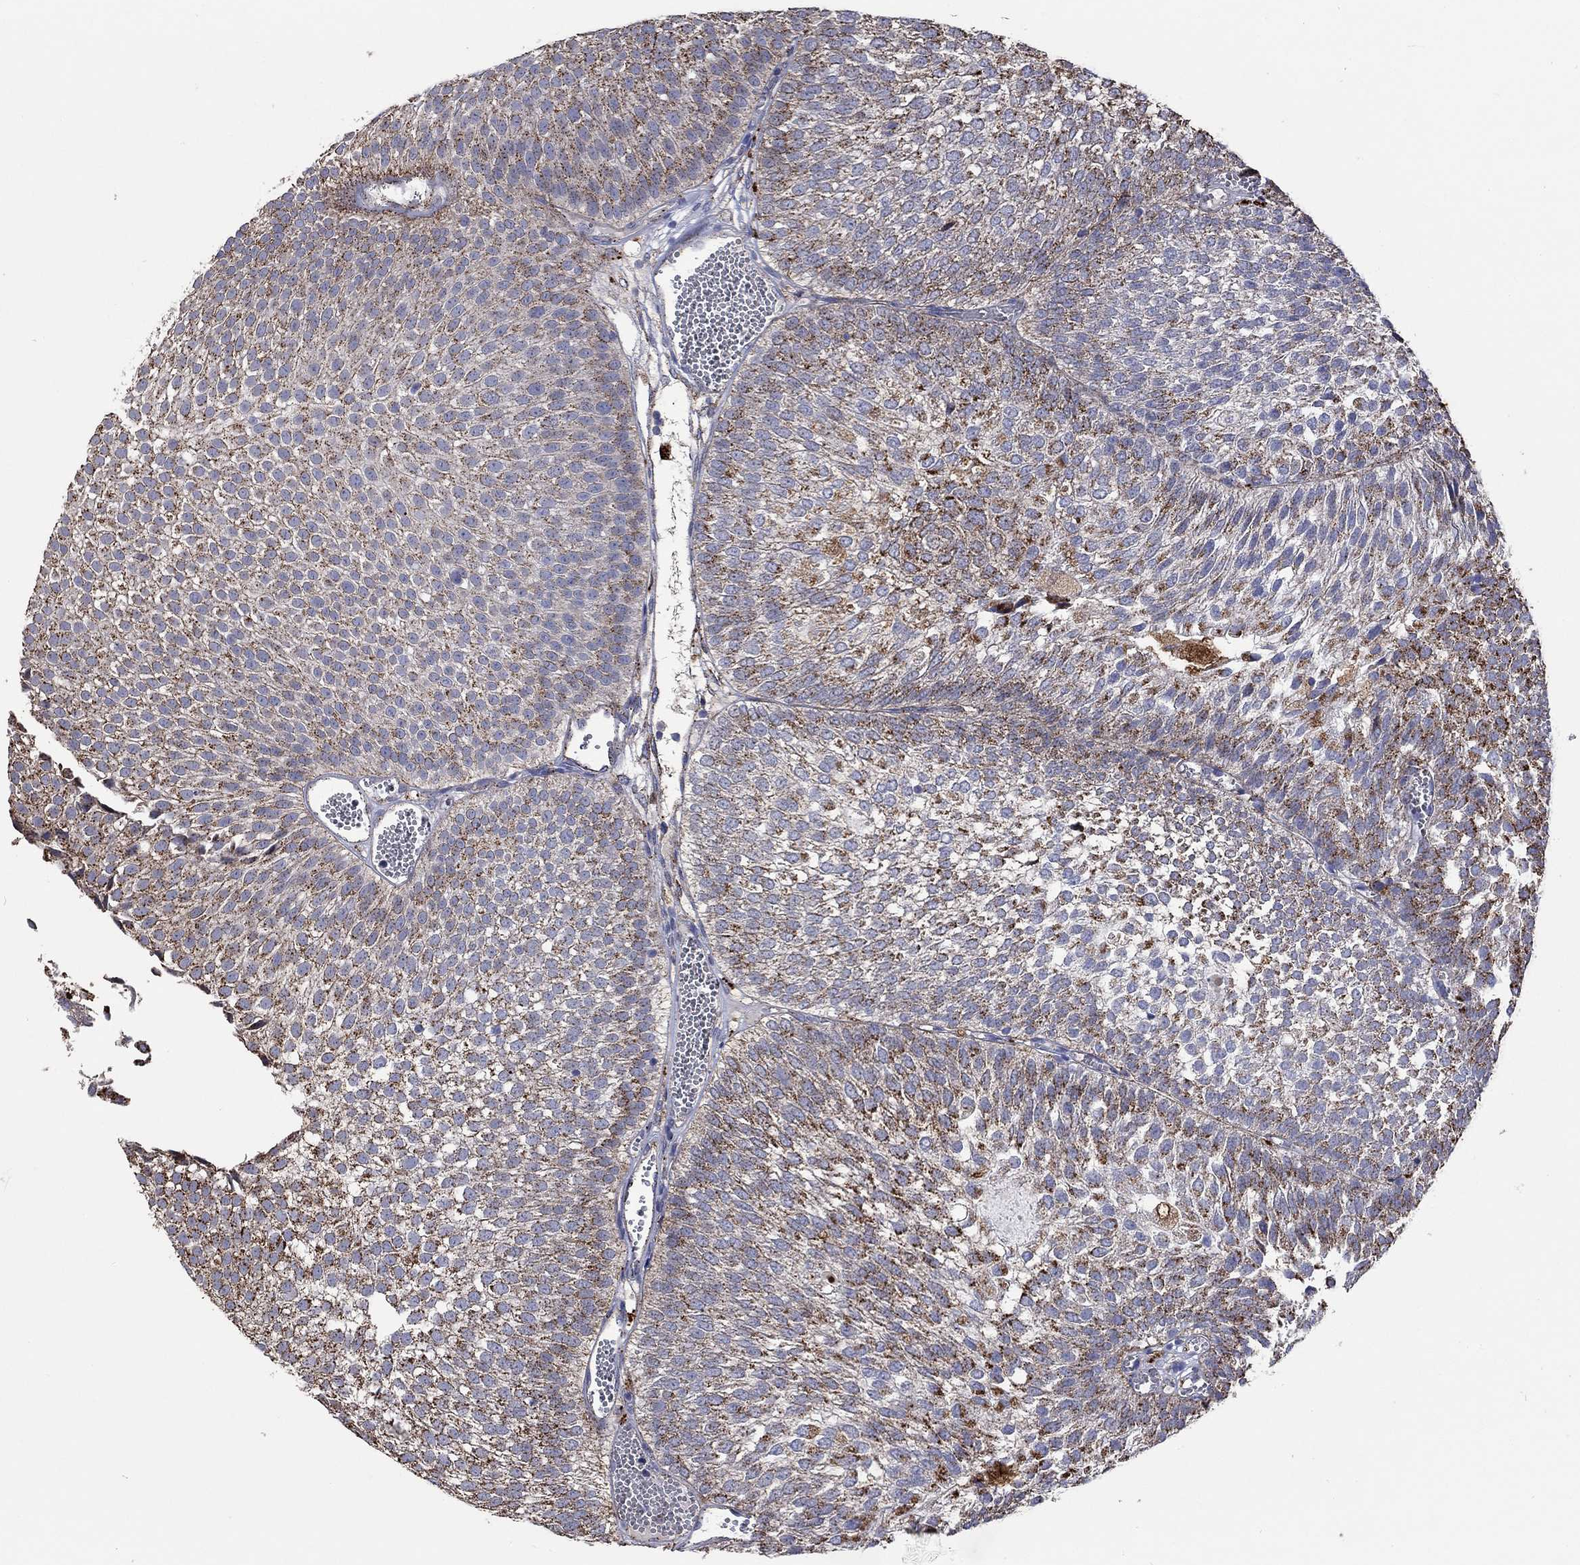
{"staining": {"intensity": "moderate", "quantity": ">75%", "location": "cytoplasmic/membranous"}, "tissue": "urothelial cancer", "cell_type": "Tumor cells", "image_type": "cancer", "snomed": [{"axis": "morphology", "description": "Urothelial carcinoma, Low grade"}, {"axis": "topography", "description": "Urinary bladder"}], "caption": "Human low-grade urothelial carcinoma stained with a protein marker shows moderate staining in tumor cells.", "gene": "CTSB", "patient": {"sex": "male", "age": 52}}